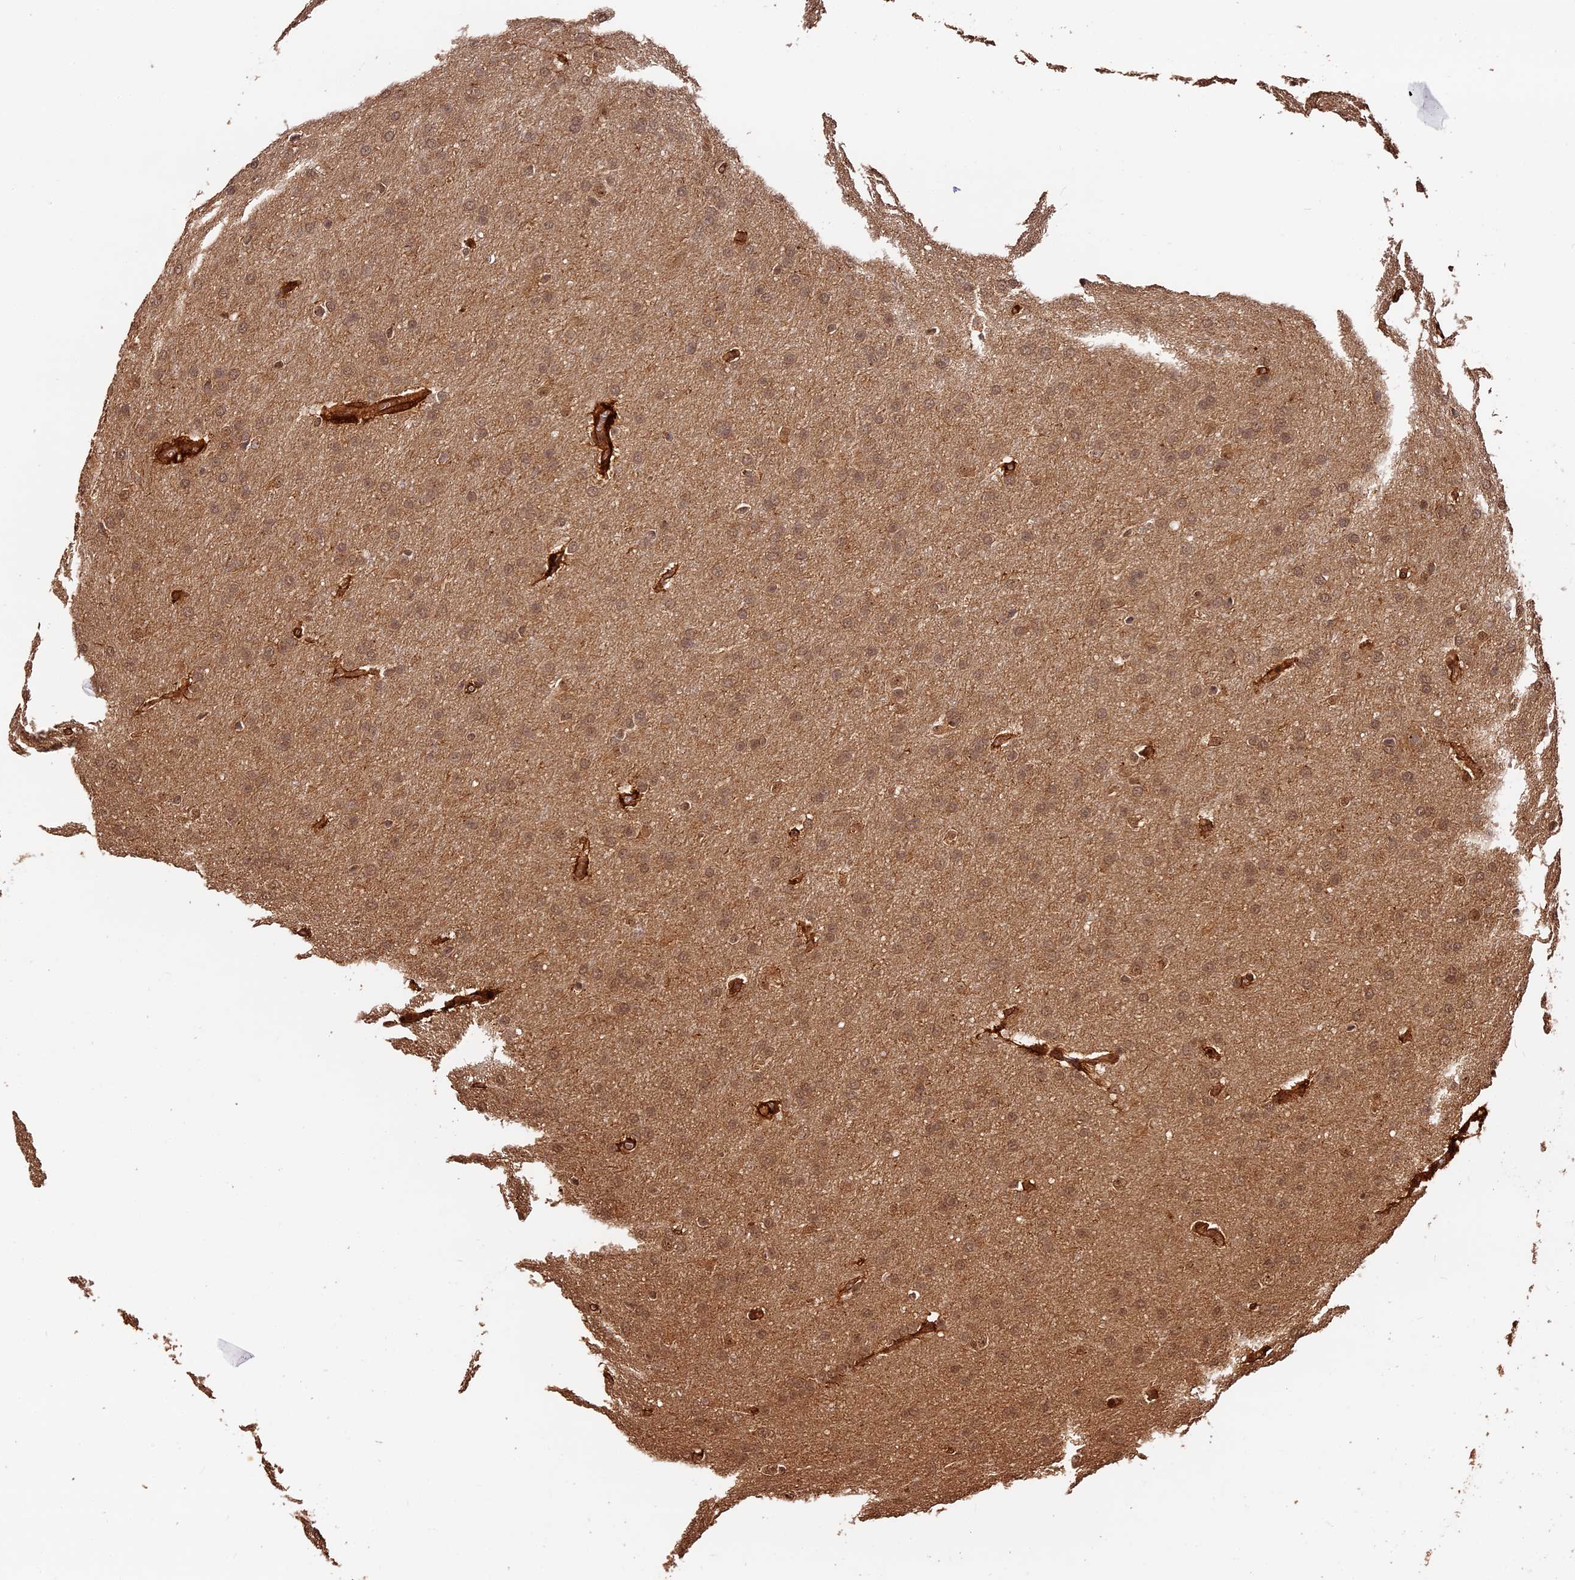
{"staining": {"intensity": "moderate", "quantity": ">75%", "location": "cytoplasmic/membranous,nuclear"}, "tissue": "glioma", "cell_type": "Tumor cells", "image_type": "cancer", "snomed": [{"axis": "morphology", "description": "Glioma, malignant, Low grade"}, {"axis": "topography", "description": "Brain"}], "caption": "Protein staining displays moderate cytoplasmic/membranous and nuclear staining in approximately >75% of tumor cells in low-grade glioma (malignant).", "gene": "MMP15", "patient": {"sex": "female", "age": 32}}